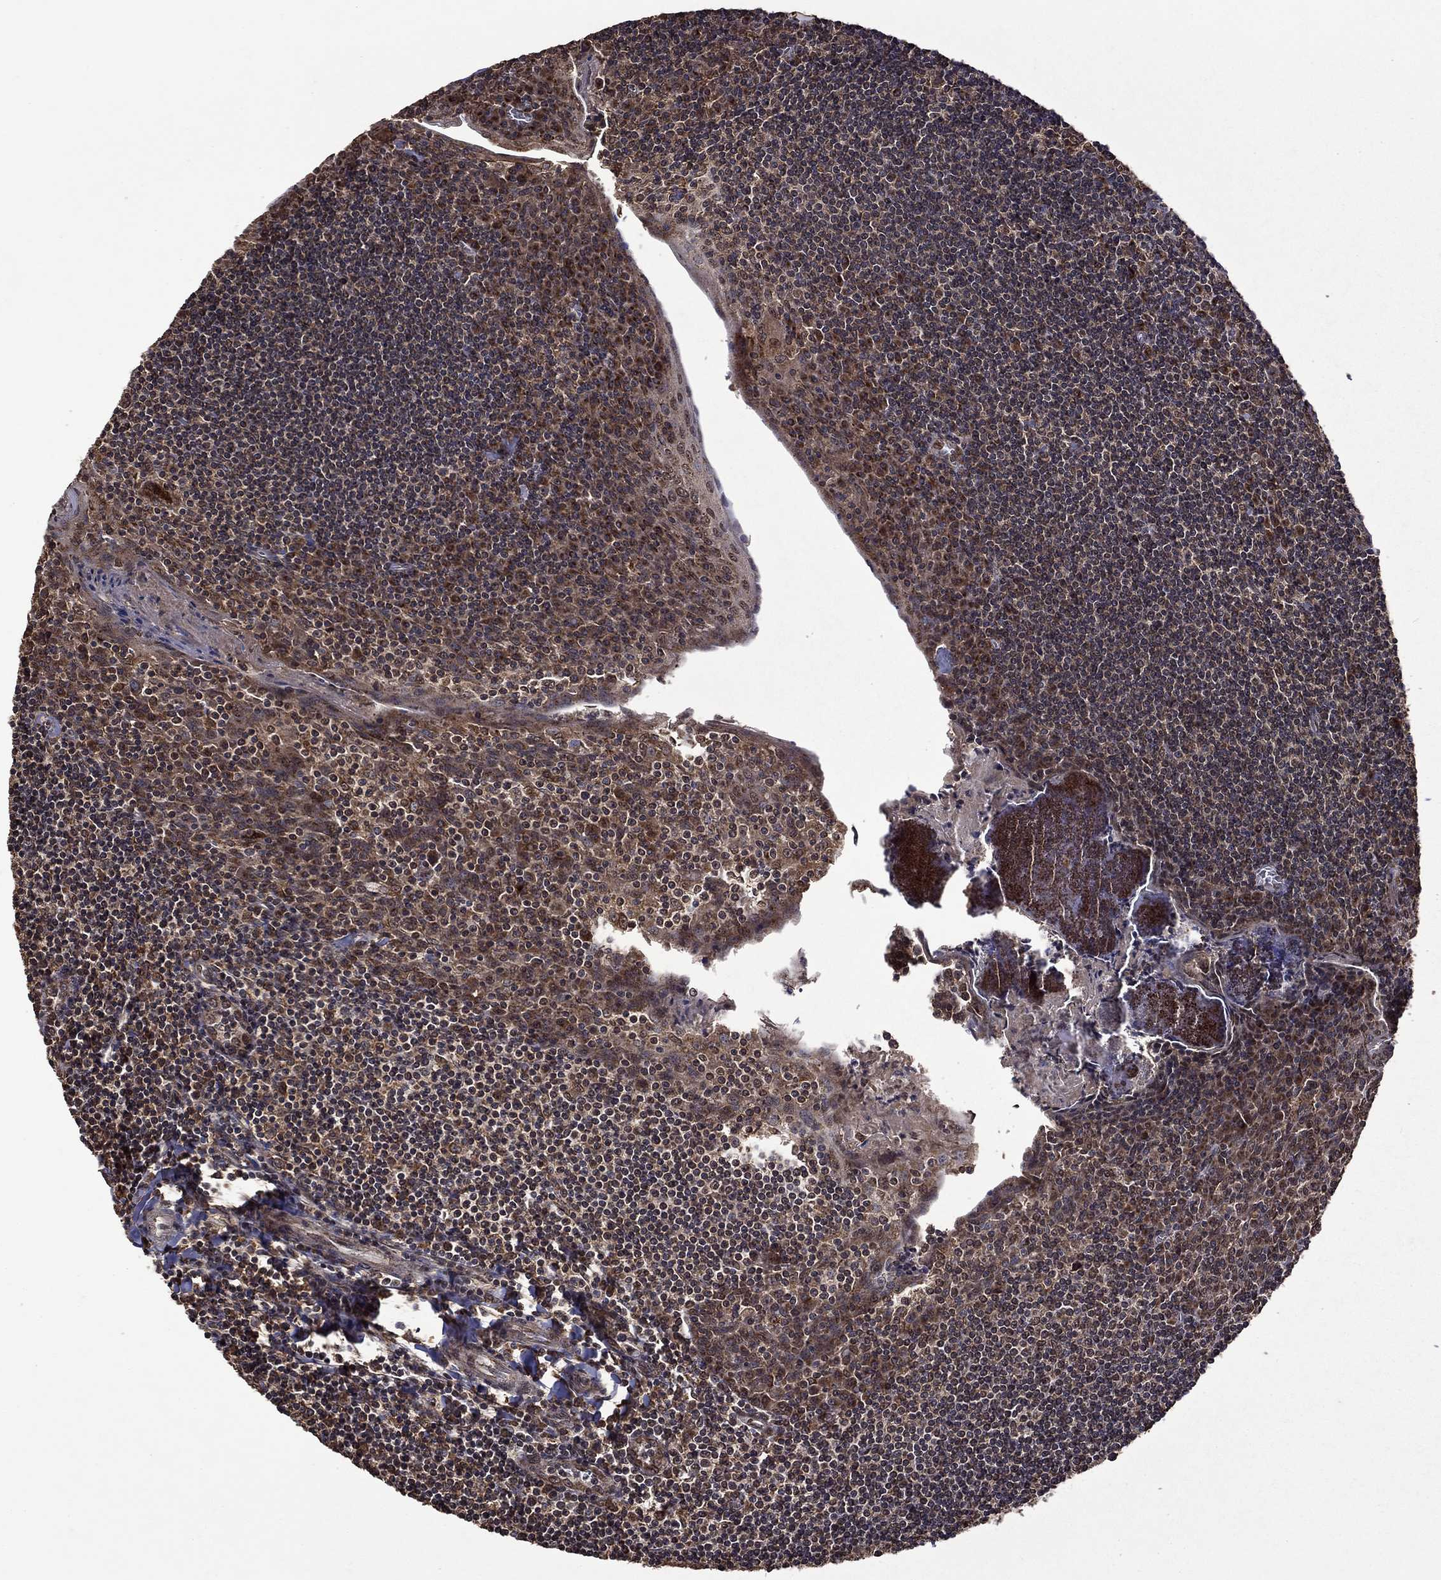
{"staining": {"intensity": "moderate", "quantity": "25%-75%", "location": "cytoplasmic/membranous"}, "tissue": "tonsil", "cell_type": "Germinal center cells", "image_type": "normal", "snomed": [{"axis": "morphology", "description": "Normal tissue, NOS"}, {"axis": "topography", "description": "Tonsil"}], "caption": "Protein expression analysis of normal tonsil reveals moderate cytoplasmic/membranous expression in about 25%-75% of germinal center cells. The staining was performed using DAB to visualize the protein expression in brown, while the nuclei were stained in blue with hematoxylin (Magnification: 20x).", "gene": "ITM2B", "patient": {"sex": "female", "age": 12}}